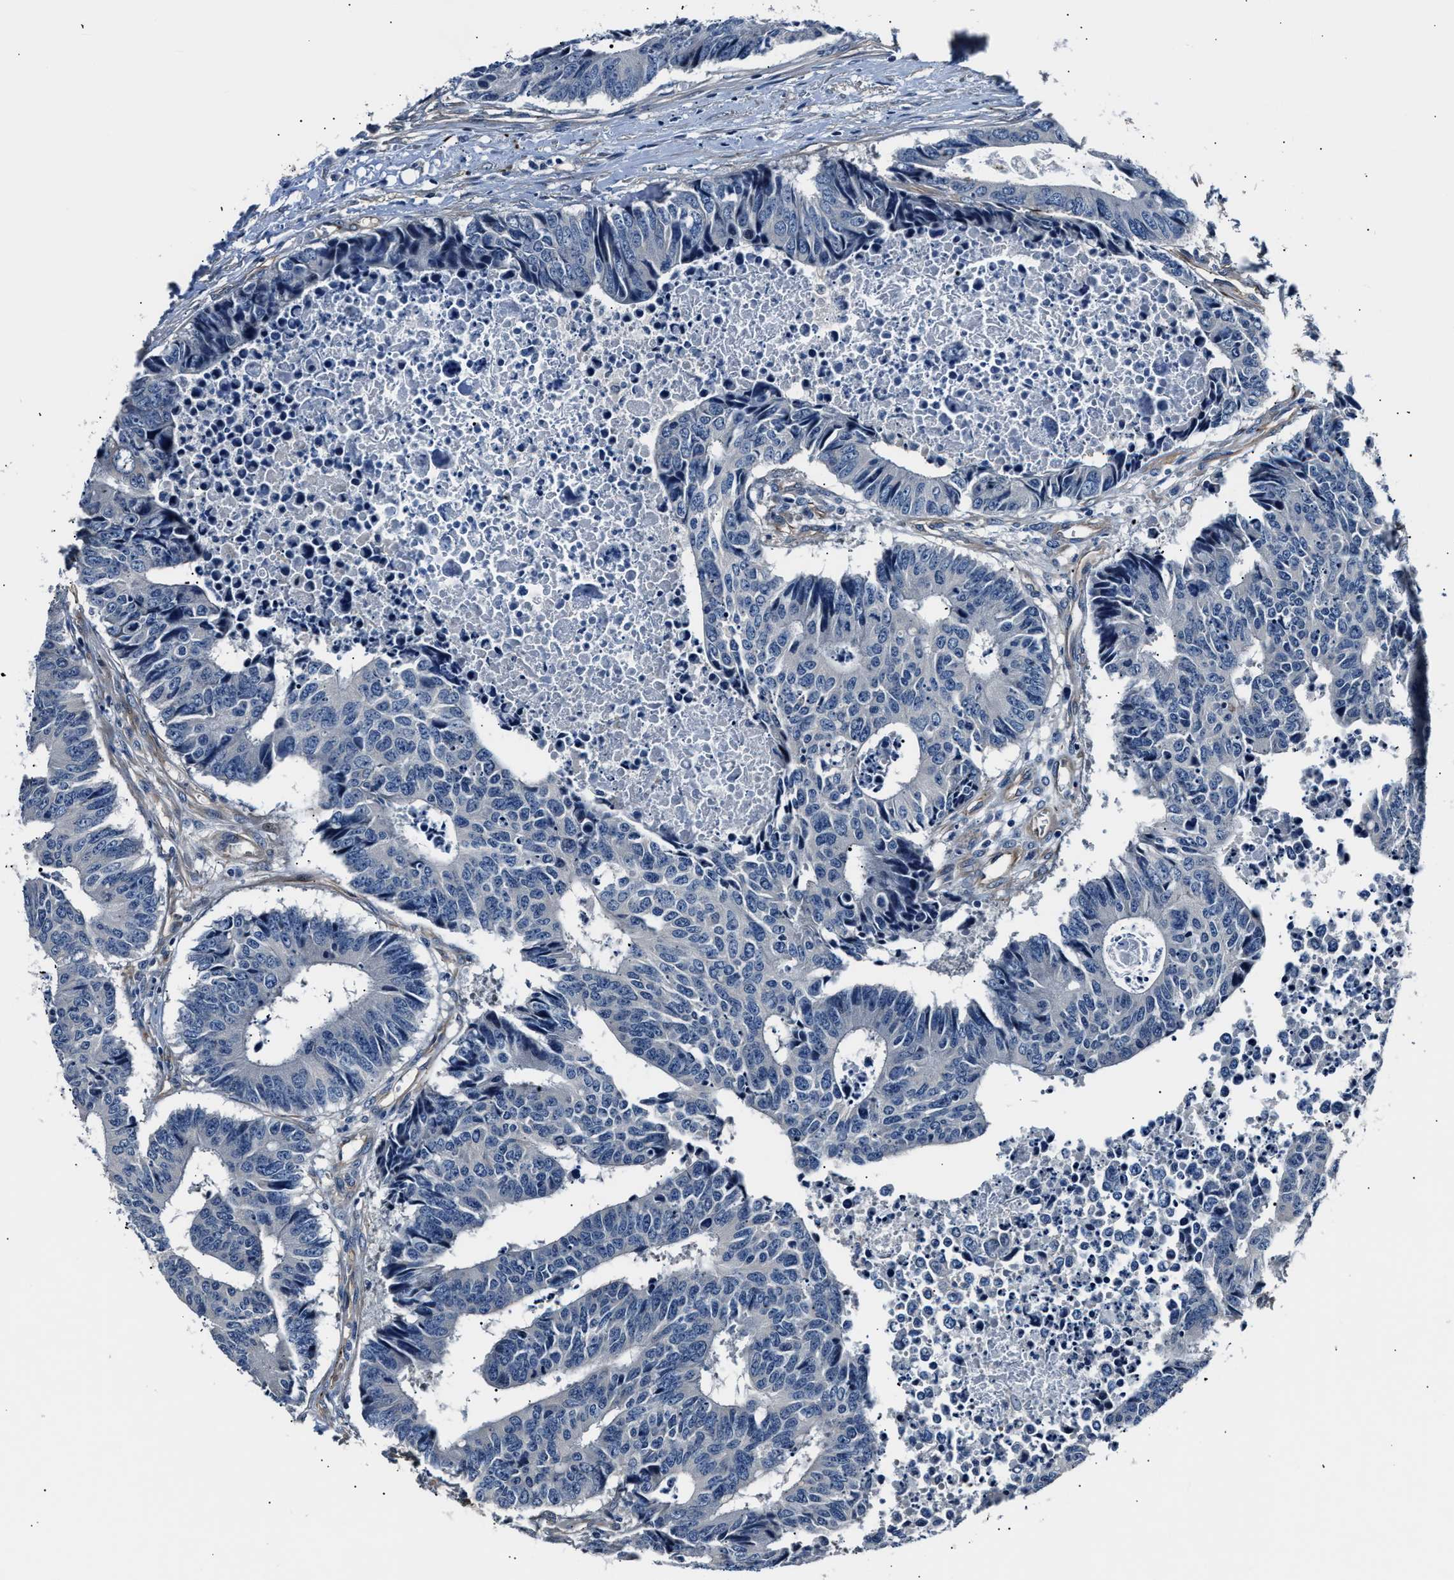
{"staining": {"intensity": "negative", "quantity": "none", "location": "none"}, "tissue": "colorectal cancer", "cell_type": "Tumor cells", "image_type": "cancer", "snomed": [{"axis": "morphology", "description": "Adenocarcinoma, NOS"}, {"axis": "topography", "description": "Rectum"}], "caption": "Immunohistochemistry (IHC) photomicrograph of human colorectal cancer (adenocarcinoma) stained for a protein (brown), which shows no positivity in tumor cells. Brightfield microscopy of immunohistochemistry stained with DAB (brown) and hematoxylin (blue), captured at high magnification.", "gene": "MPDZ", "patient": {"sex": "male", "age": 84}}